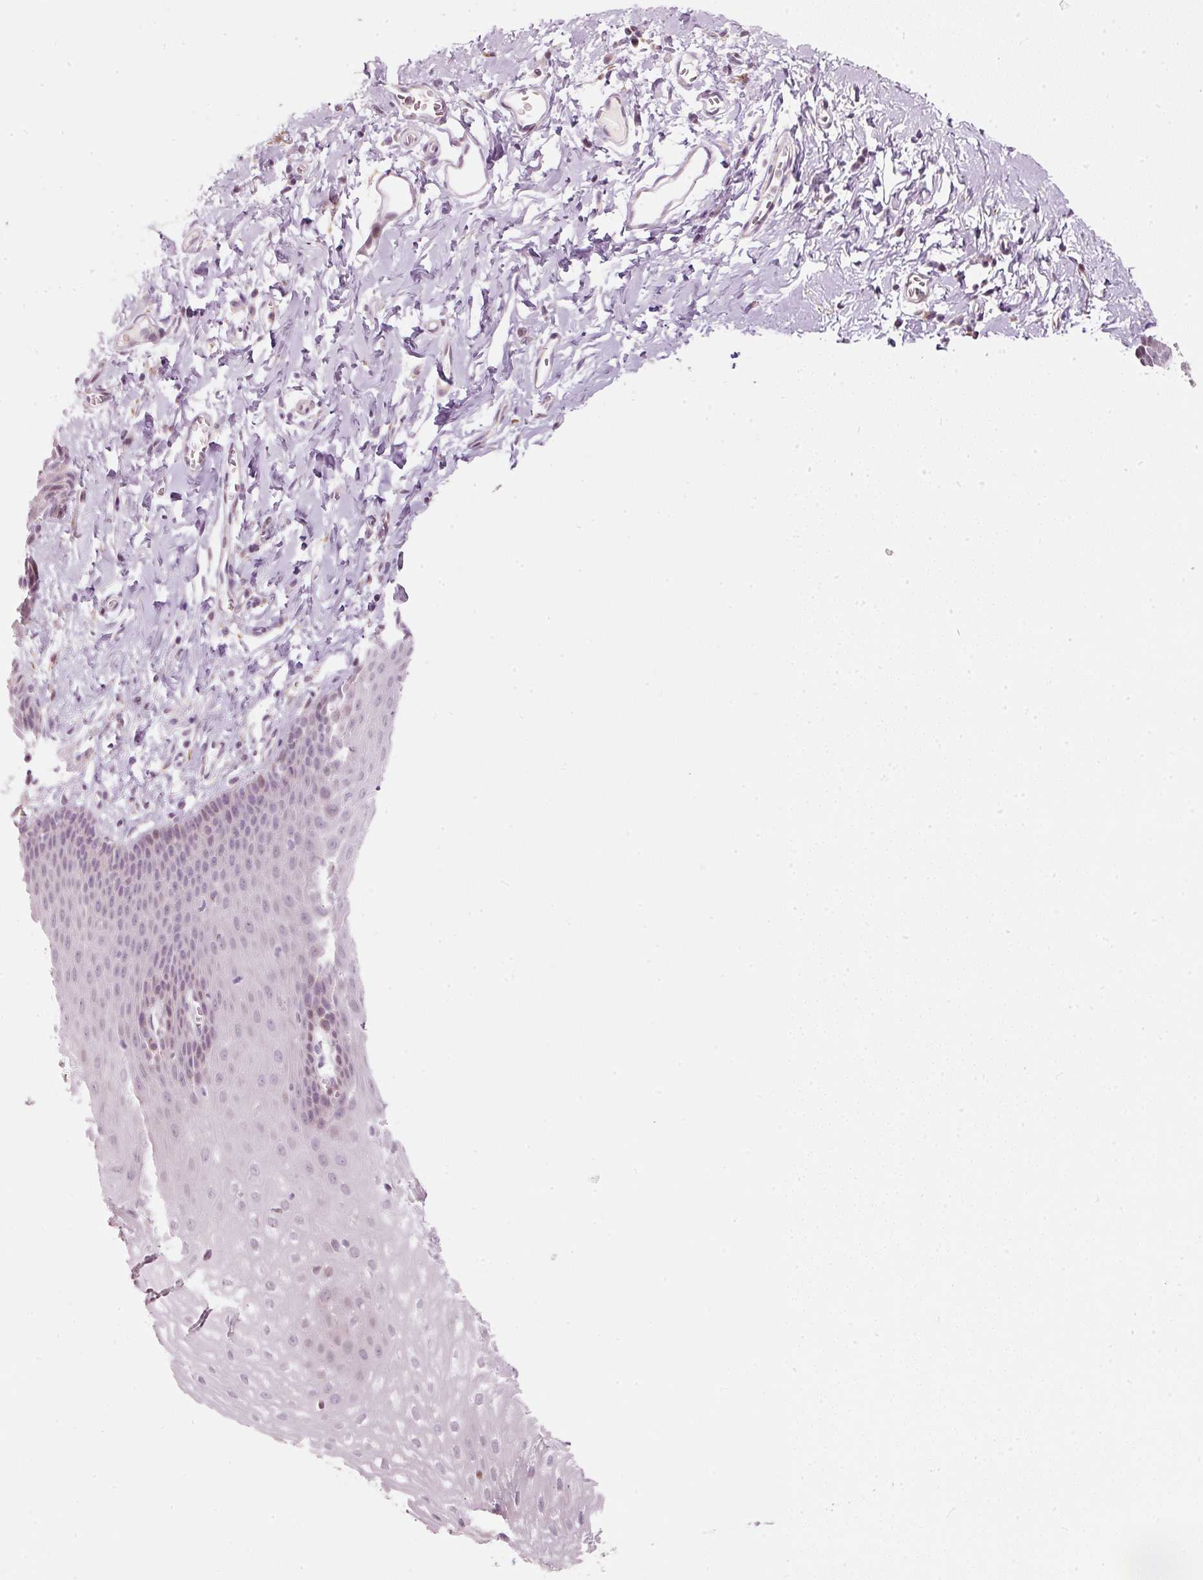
{"staining": {"intensity": "weak", "quantity": "<25%", "location": "nuclear"}, "tissue": "esophagus", "cell_type": "Squamous epithelial cells", "image_type": "normal", "snomed": [{"axis": "morphology", "description": "Normal tissue, NOS"}, {"axis": "topography", "description": "Esophagus"}], "caption": "Micrograph shows no protein staining in squamous epithelial cells of unremarkable esophagus.", "gene": "RNF39", "patient": {"sex": "male", "age": 70}}